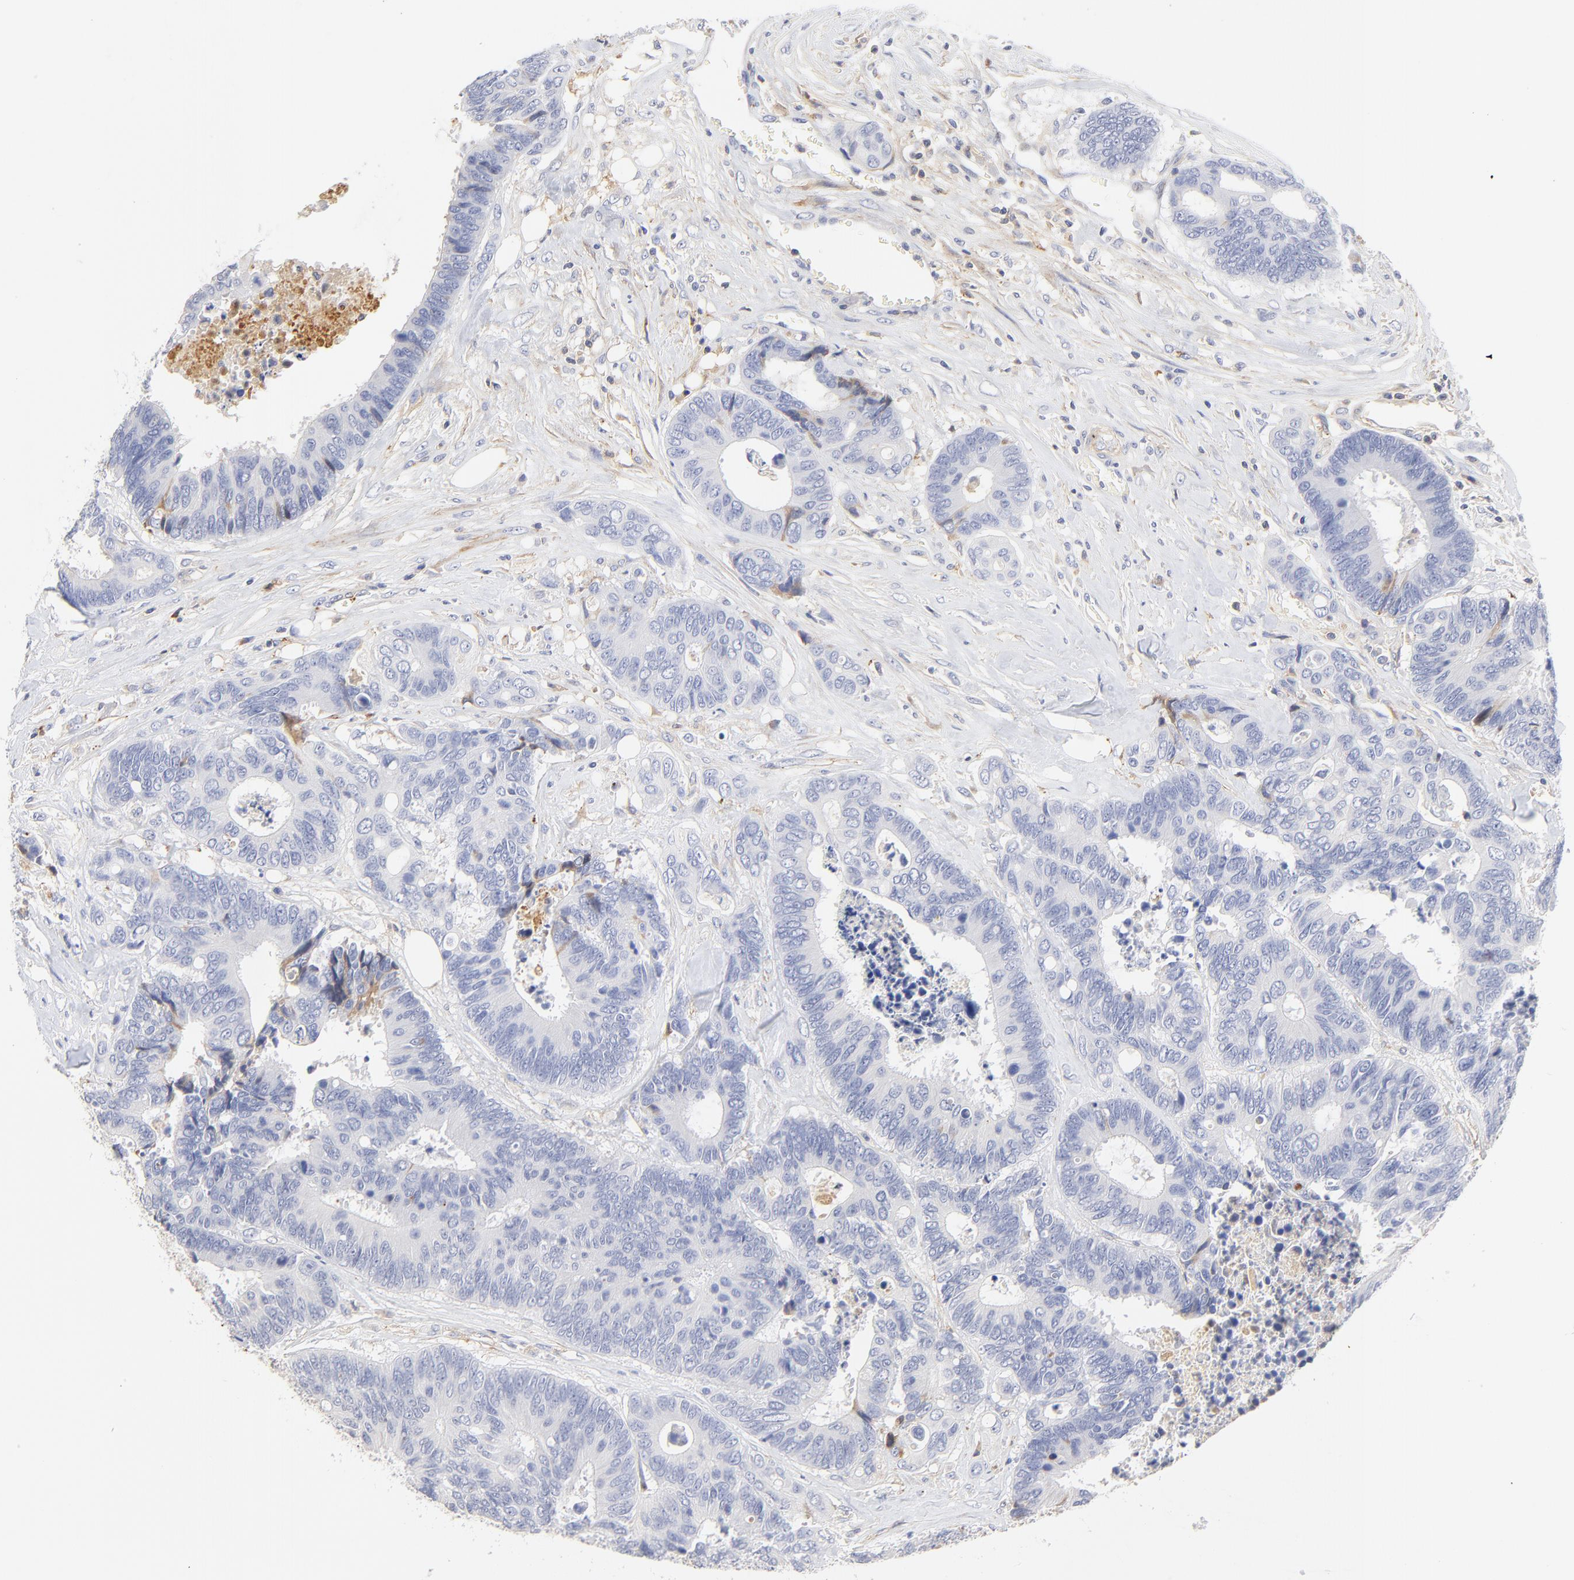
{"staining": {"intensity": "negative", "quantity": "none", "location": "none"}, "tissue": "colorectal cancer", "cell_type": "Tumor cells", "image_type": "cancer", "snomed": [{"axis": "morphology", "description": "Adenocarcinoma, NOS"}, {"axis": "topography", "description": "Rectum"}], "caption": "DAB immunohistochemical staining of adenocarcinoma (colorectal) exhibits no significant expression in tumor cells.", "gene": "MDGA2", "patient": {"sex": "male", "age": 55}}